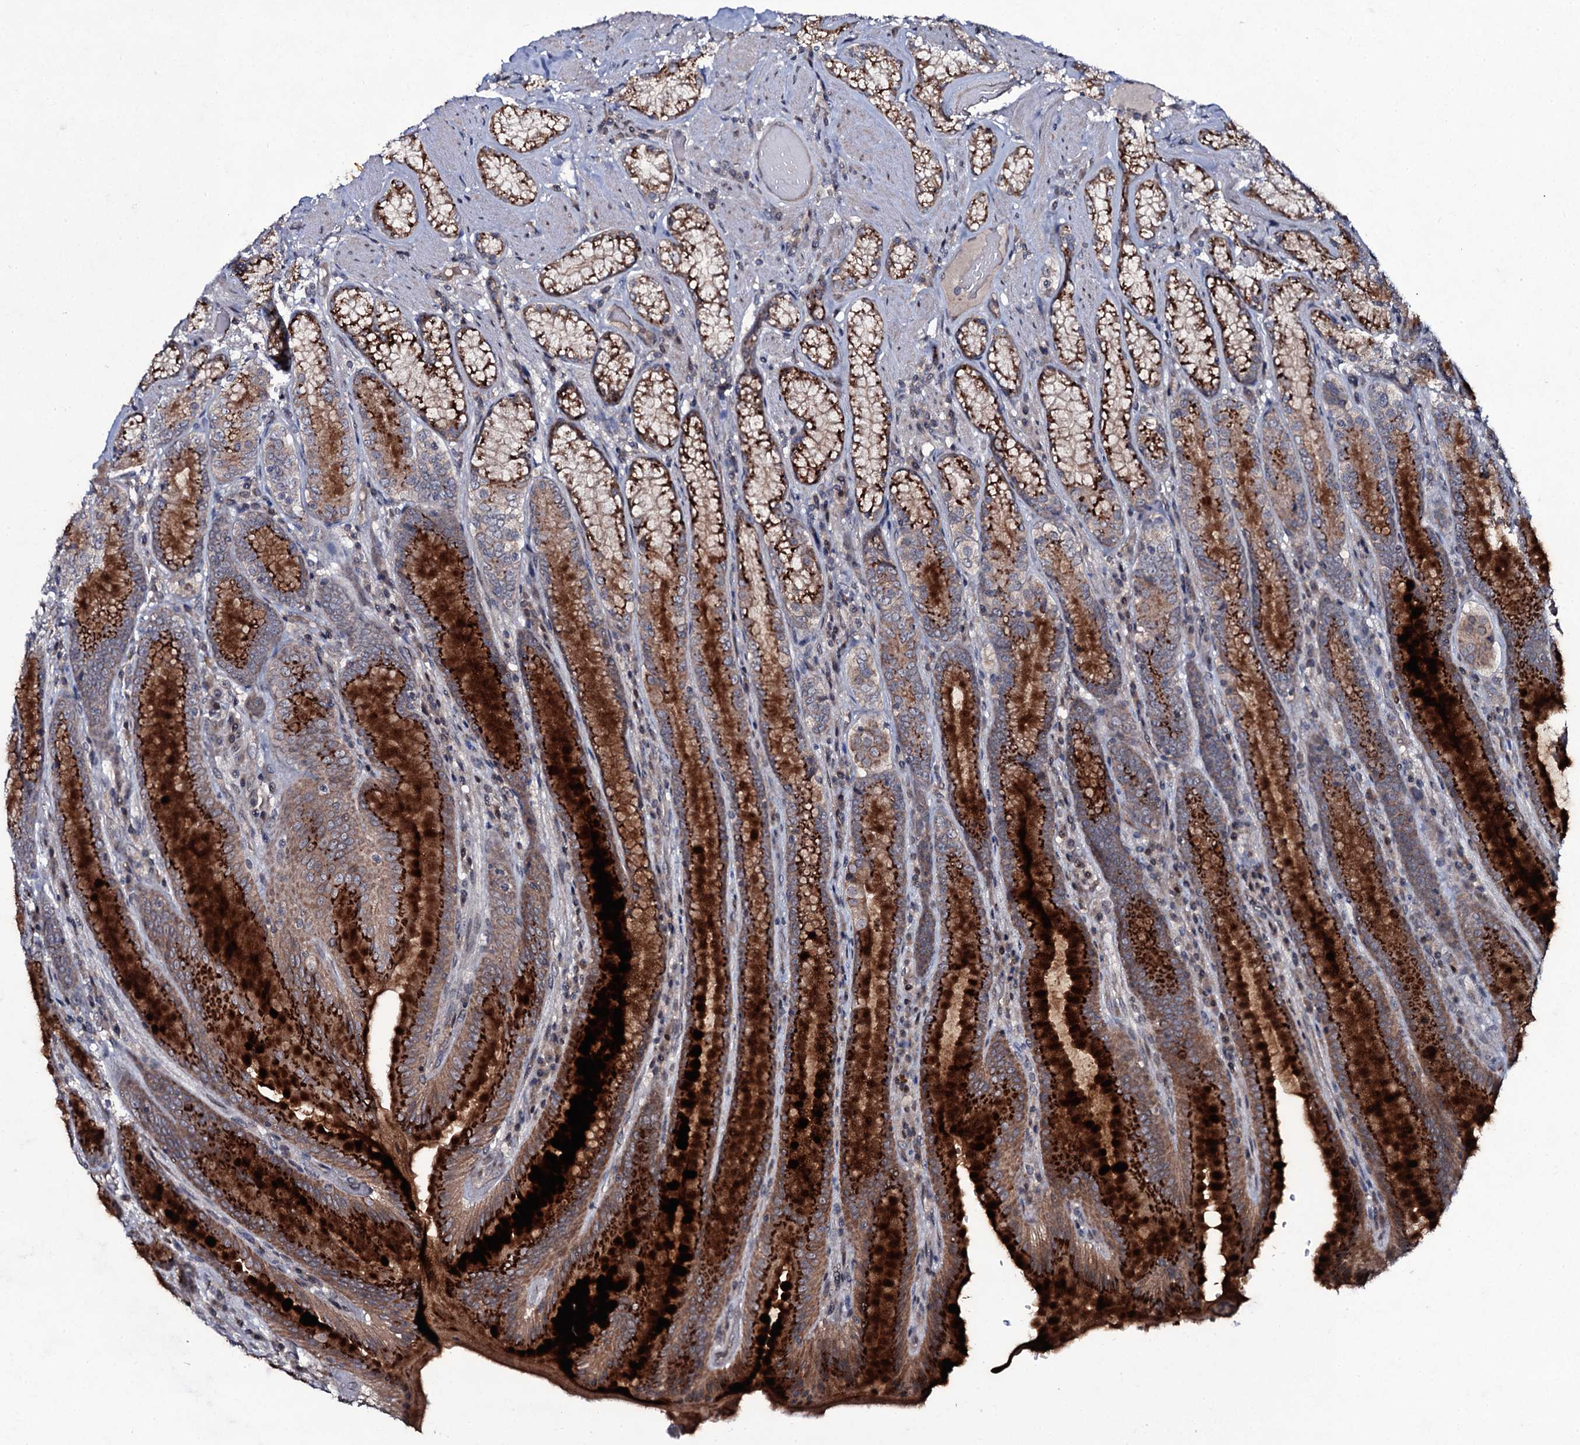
{"staining": {"intensity": "strong", "quantity": ">75%", "location": "cytoplasmic/membranous"}, "tissue": "stomach", "cell_type": "Glandular cells", "image_type": "normal", "snomed": [{"axis": "morphology", "description": "Normal tissue, NOS"}, {"axis": "topography", "description": "Stomach, upper"}, {"axis": "topography", "description": "Stomach, lower"}], "caption": "Strong cytoplasmic/membranous protein expression is present in about >75% of glandular cells in stomach.", "gene": "SNAP23", "patient": {"sex": "female", "age": 76}}